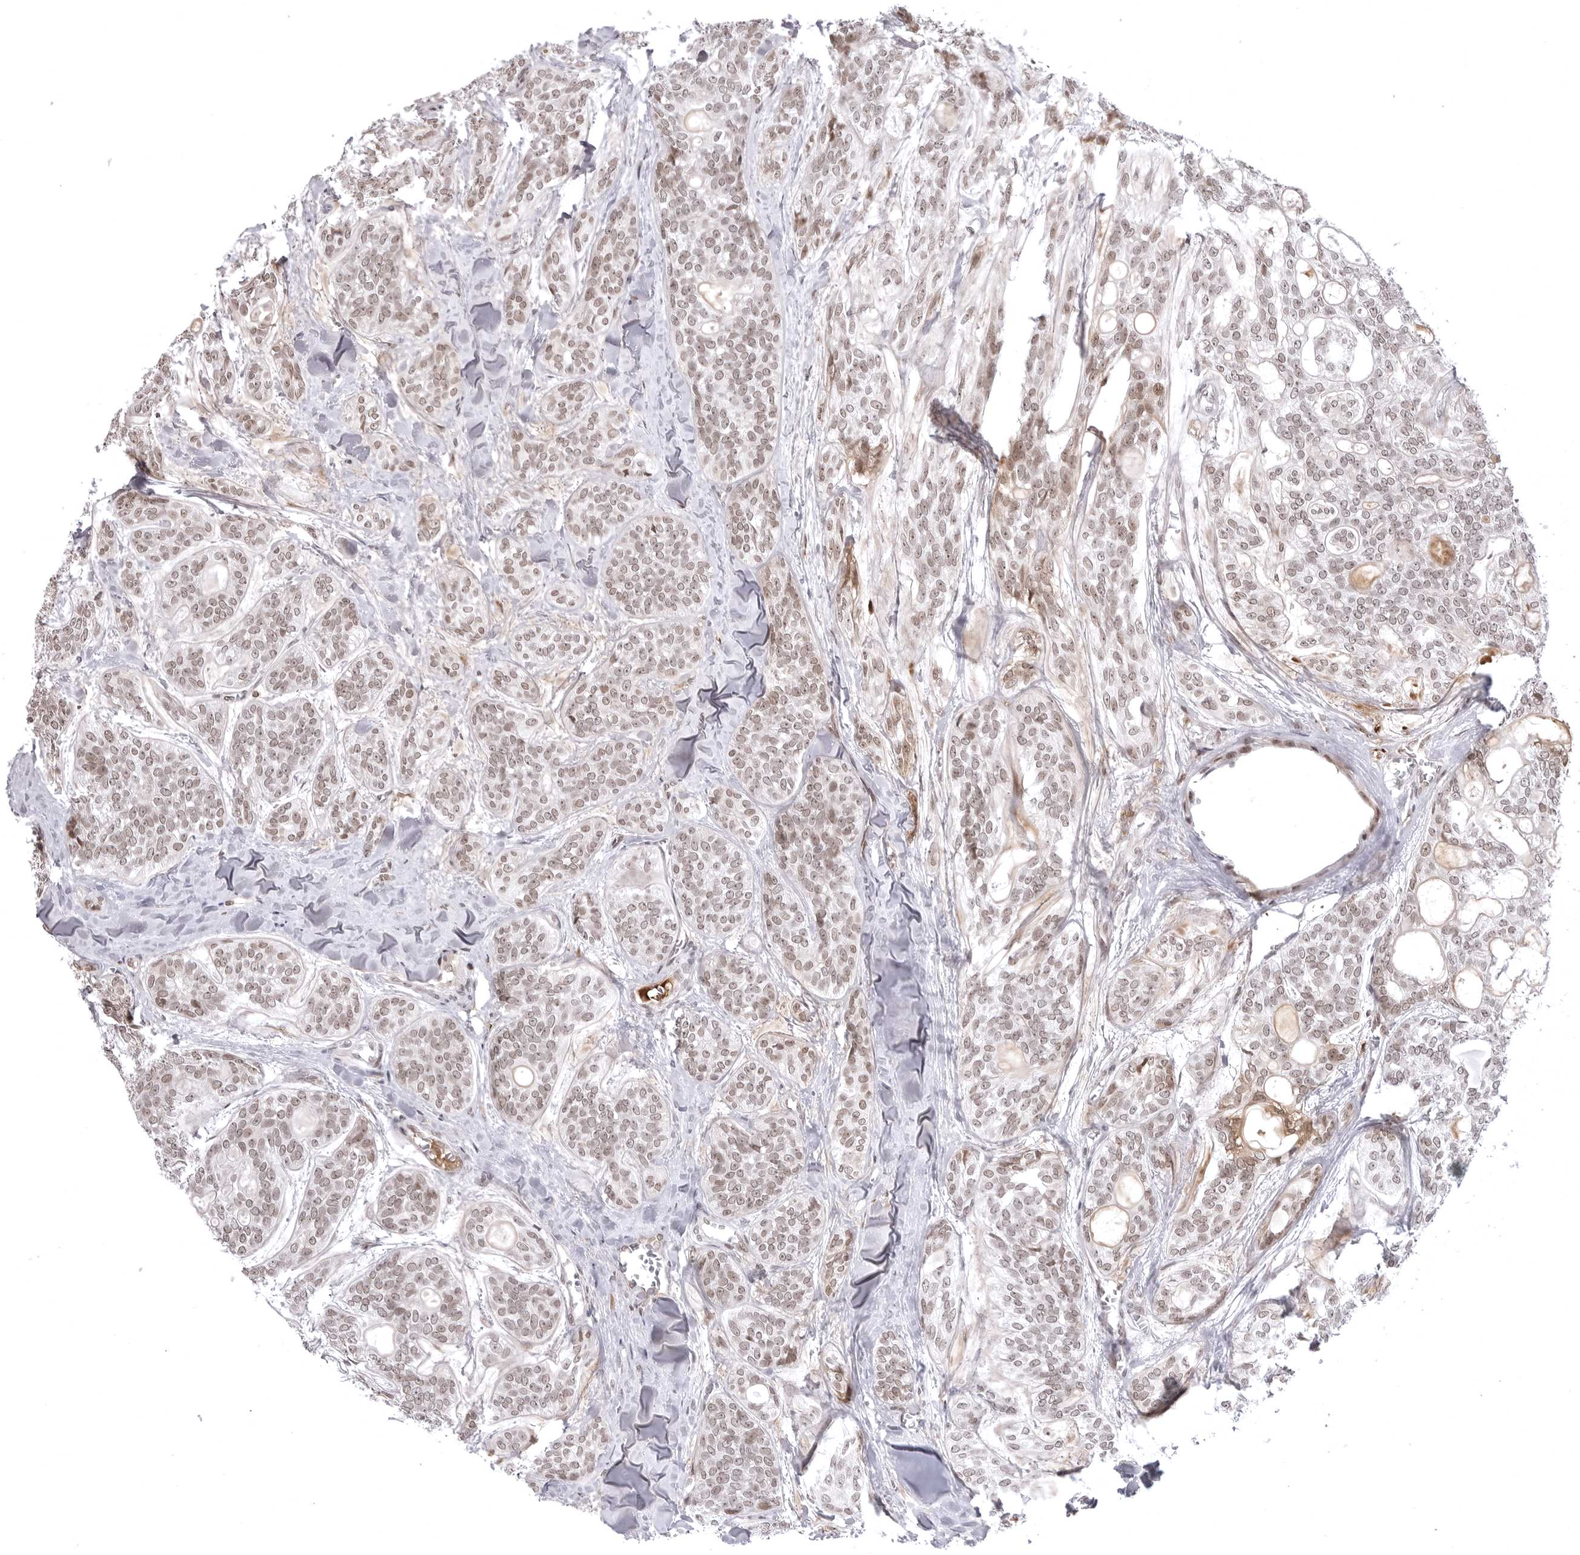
{"staining": {"intensity": "weak", "quantity": ">75%", "location": "nuclear"}, "tissue": "head and neck cancer", "cell_type": "Tumor cells", "image_type": "cancer", "snomed": [{"axis": "morphology", "description": "Adenocarcinoma, NOS"}, {"axis": "topography", "description": "Head-Neck"}], "caption": "Protein expression by immunohistochemistry (IHC) reveals weak nuclear expression in approximately >75% of tumor cells in head and neck cancer (adenocarcinoma).", "gene": "PHF3", "patient": {"sex": "male", "age": 66}}